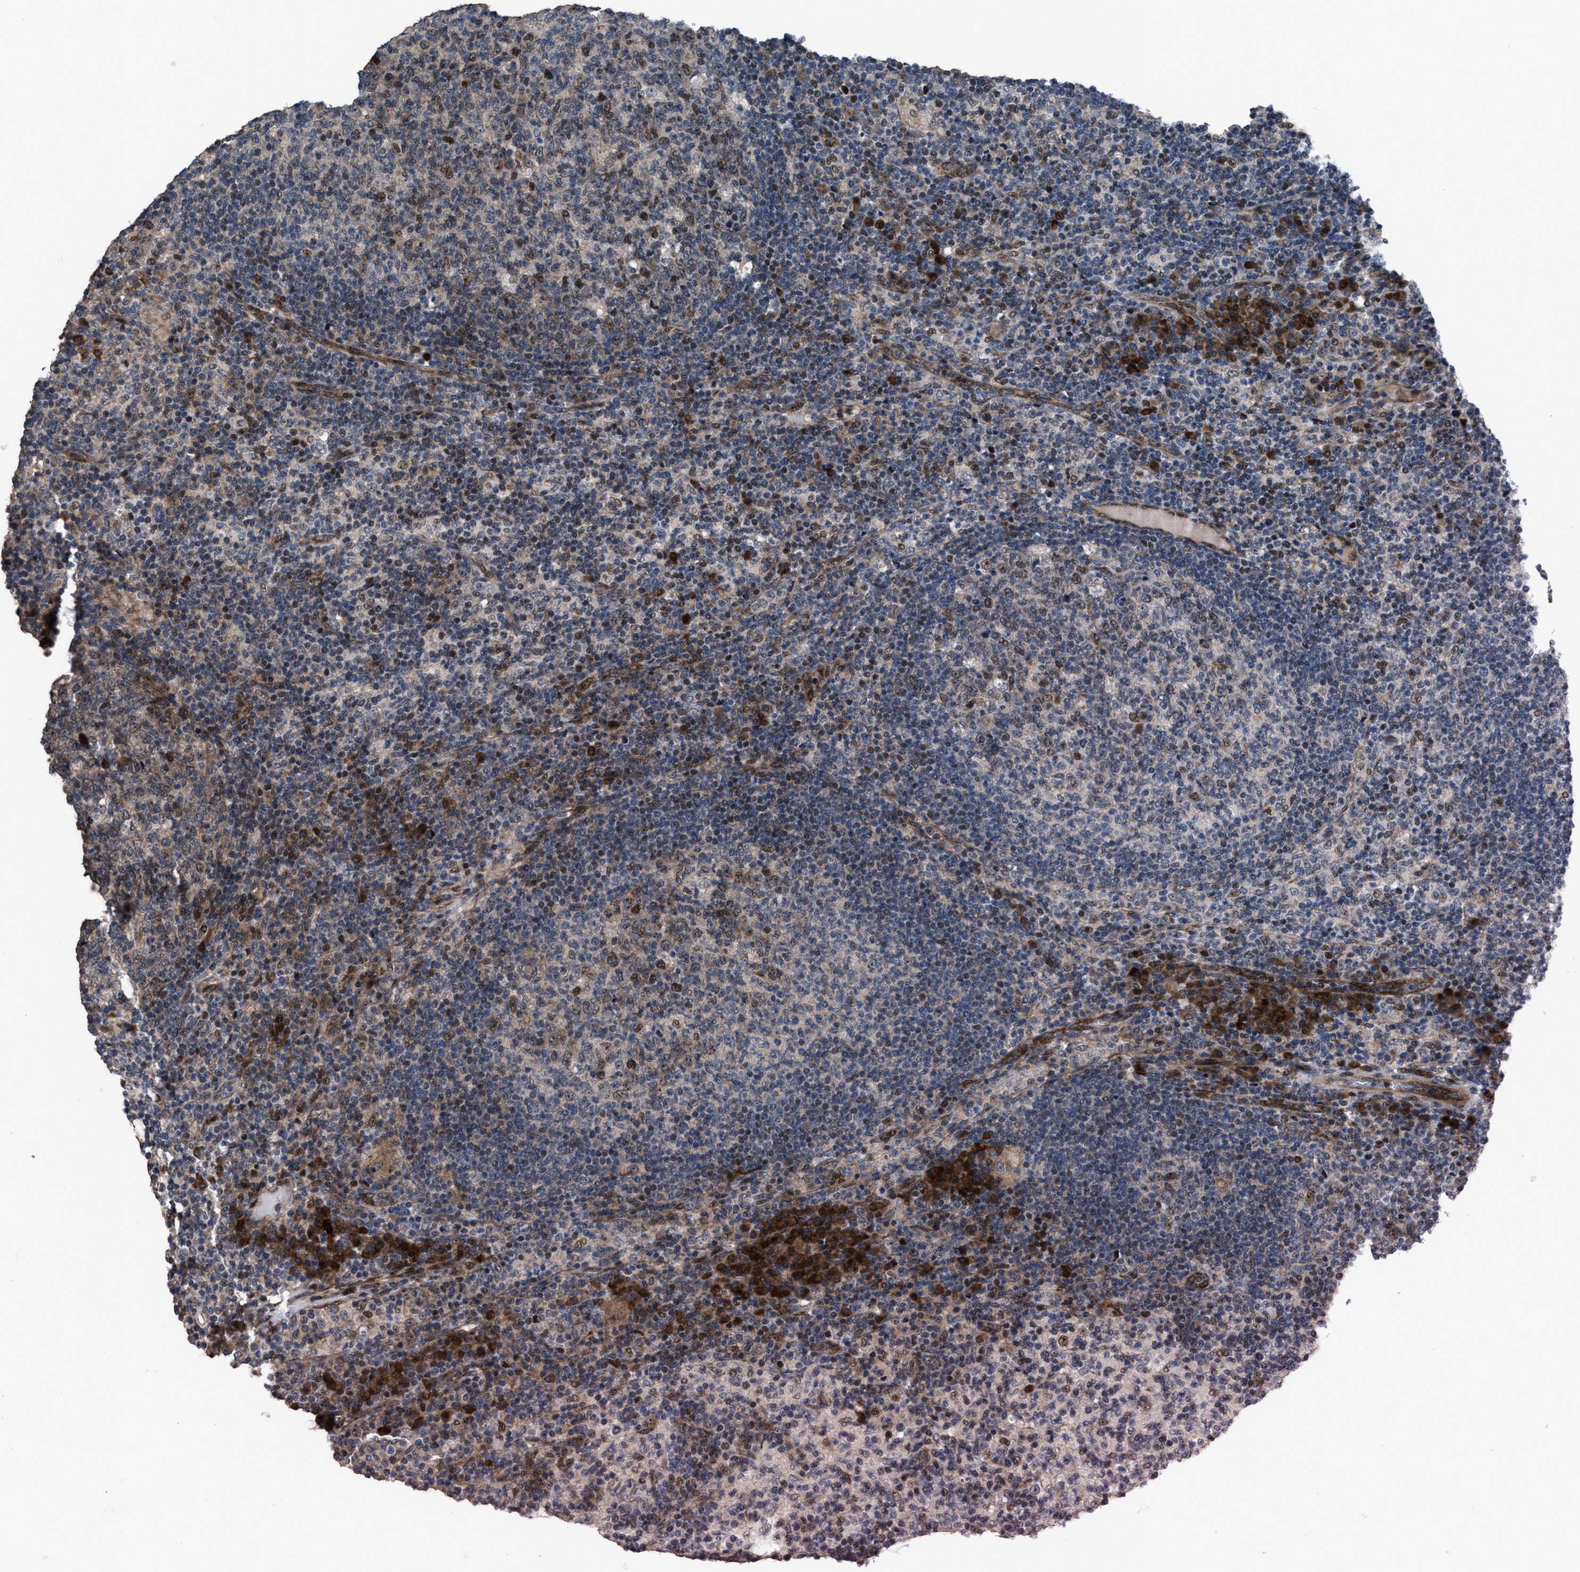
{"staining": {"intensity": "moderate", "quantity": "<25%", "location": "cytoplasmic/membranous,nuclear"}, "tissue": "lymph node", "cell_type": "Germinal center cells", "image_type": "normal", "snomed": [{"axis": "morphology", "description": "Normal tissue, NOS"}, {"axis": "morphology", "description": "Inflammation, NOS"}, {"axis": "topography", "description": "Lymph node"}], "caption": "The histopathology image exhibits a brown stain indicating the presence of a protein in the cytoplasmic/membranous,nuclear of germinal center cells in lymph node.", "gene": "HAUS6", "patient": {"sex": "male", "age": 55}}